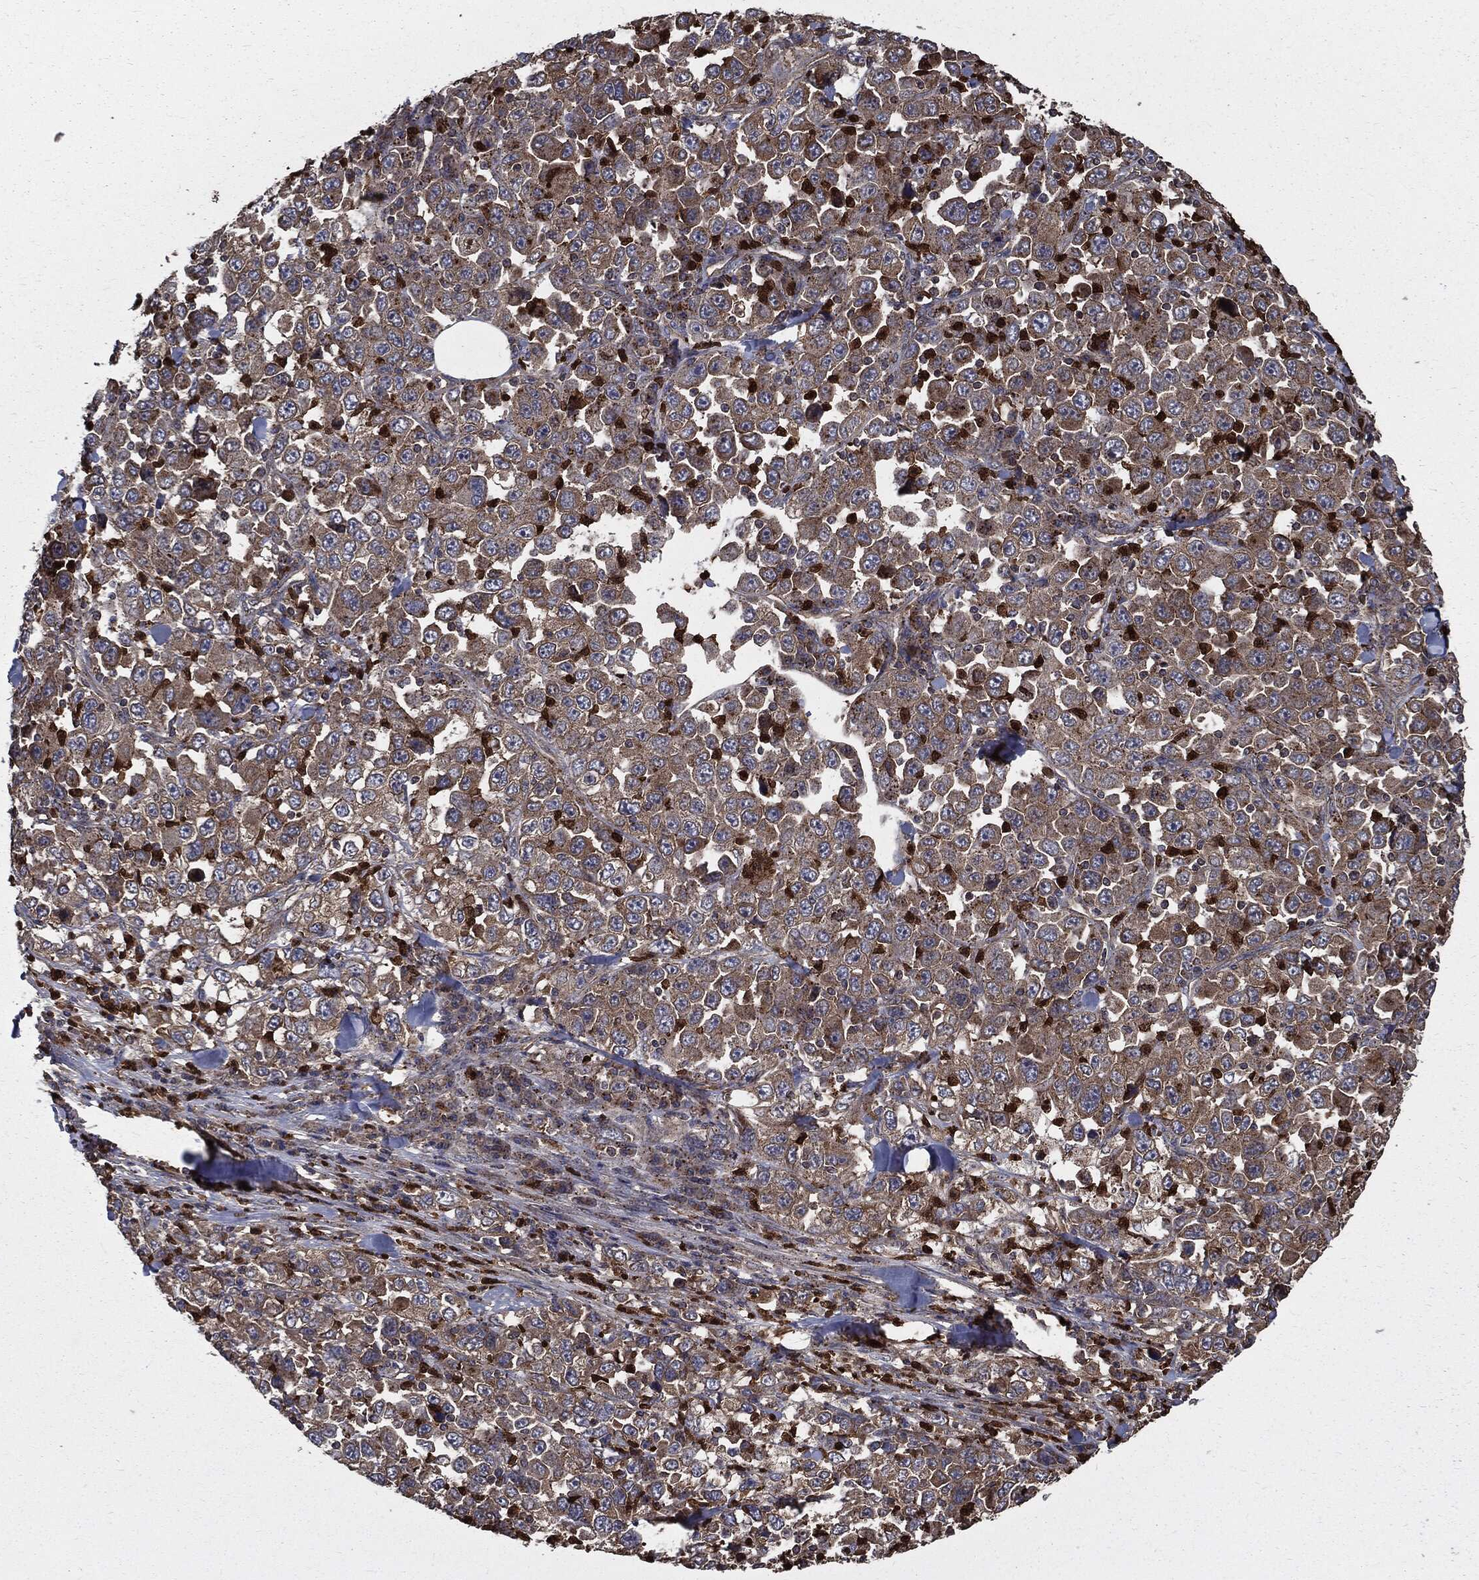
{"staining": {"intensity": "moderate", "quantity": "25%-75%", "location": "cytoplasmic/membranous"}, "tissue": "stomach cancer", "cell_type": "Tumor cells", "image_type": "cancer", "snomed": [{"axis": "morphology", "description": "Normal tissue, NOS"}, {"axis": "morphology", "description": "Adenocarcinoma, NOS"}, {"axis": "topography", "description": "Stomach, upper"}, {"axis": "topography", "description": "Stomach"}], "caption": "IHC (DAB (3,3'-diaminobenzidine)) staining of human adenocarcinoma (stomach) demonstrates moderate cytoplasmic/membranous protein expression in approximately 25%-75% of tumor cells. The staining was performed using DAB (3,3'-diaminobenzidine) to visualize the protein expression in brown, while the nuclei were stained in blue with hematoxylin (Magnification: 20x).", "gene": "PDCD6IP", "patient": {"sex": "male", "age": 59}}